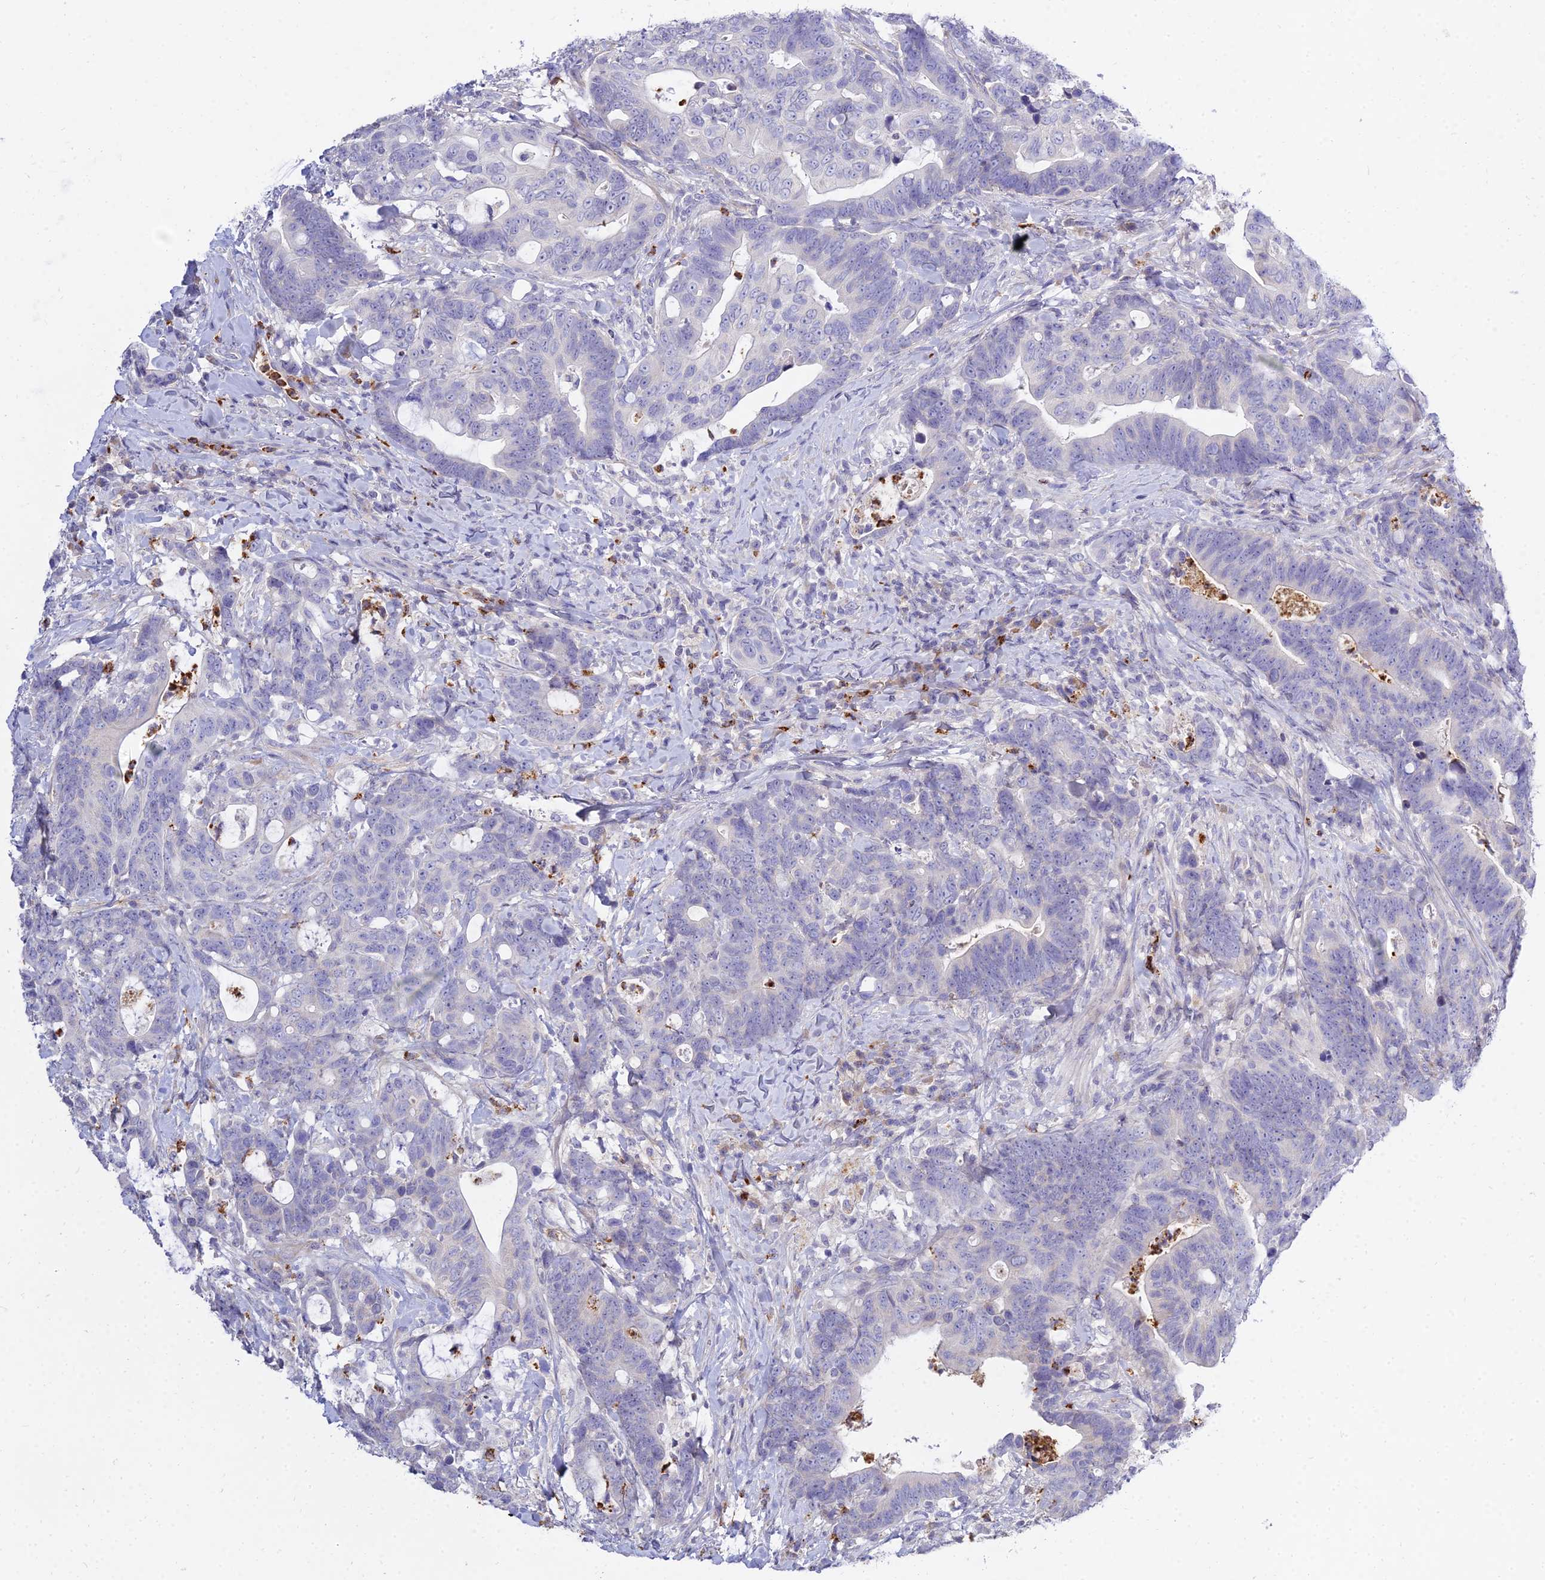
{"staining": {"intensity": "negative", "quantity": "none", "location": "none"}, "tissue": "colorectal cancer", "cell_type": "Tumor cells", "image_type": "cancer", "snomed": [{"axis": "morphology", "description": "Adenocarcinoma, NOS"}, {"axis": "topography", "description": "Colon"}], "caption": "High power microscopy histopathology image of an immunohistochemistry image of adenocarcinoma (colorectal), revealing no significant positivity in tumor cells.", "gene": "VWC2L", "patient": {"sex": "female", "age": 82}}